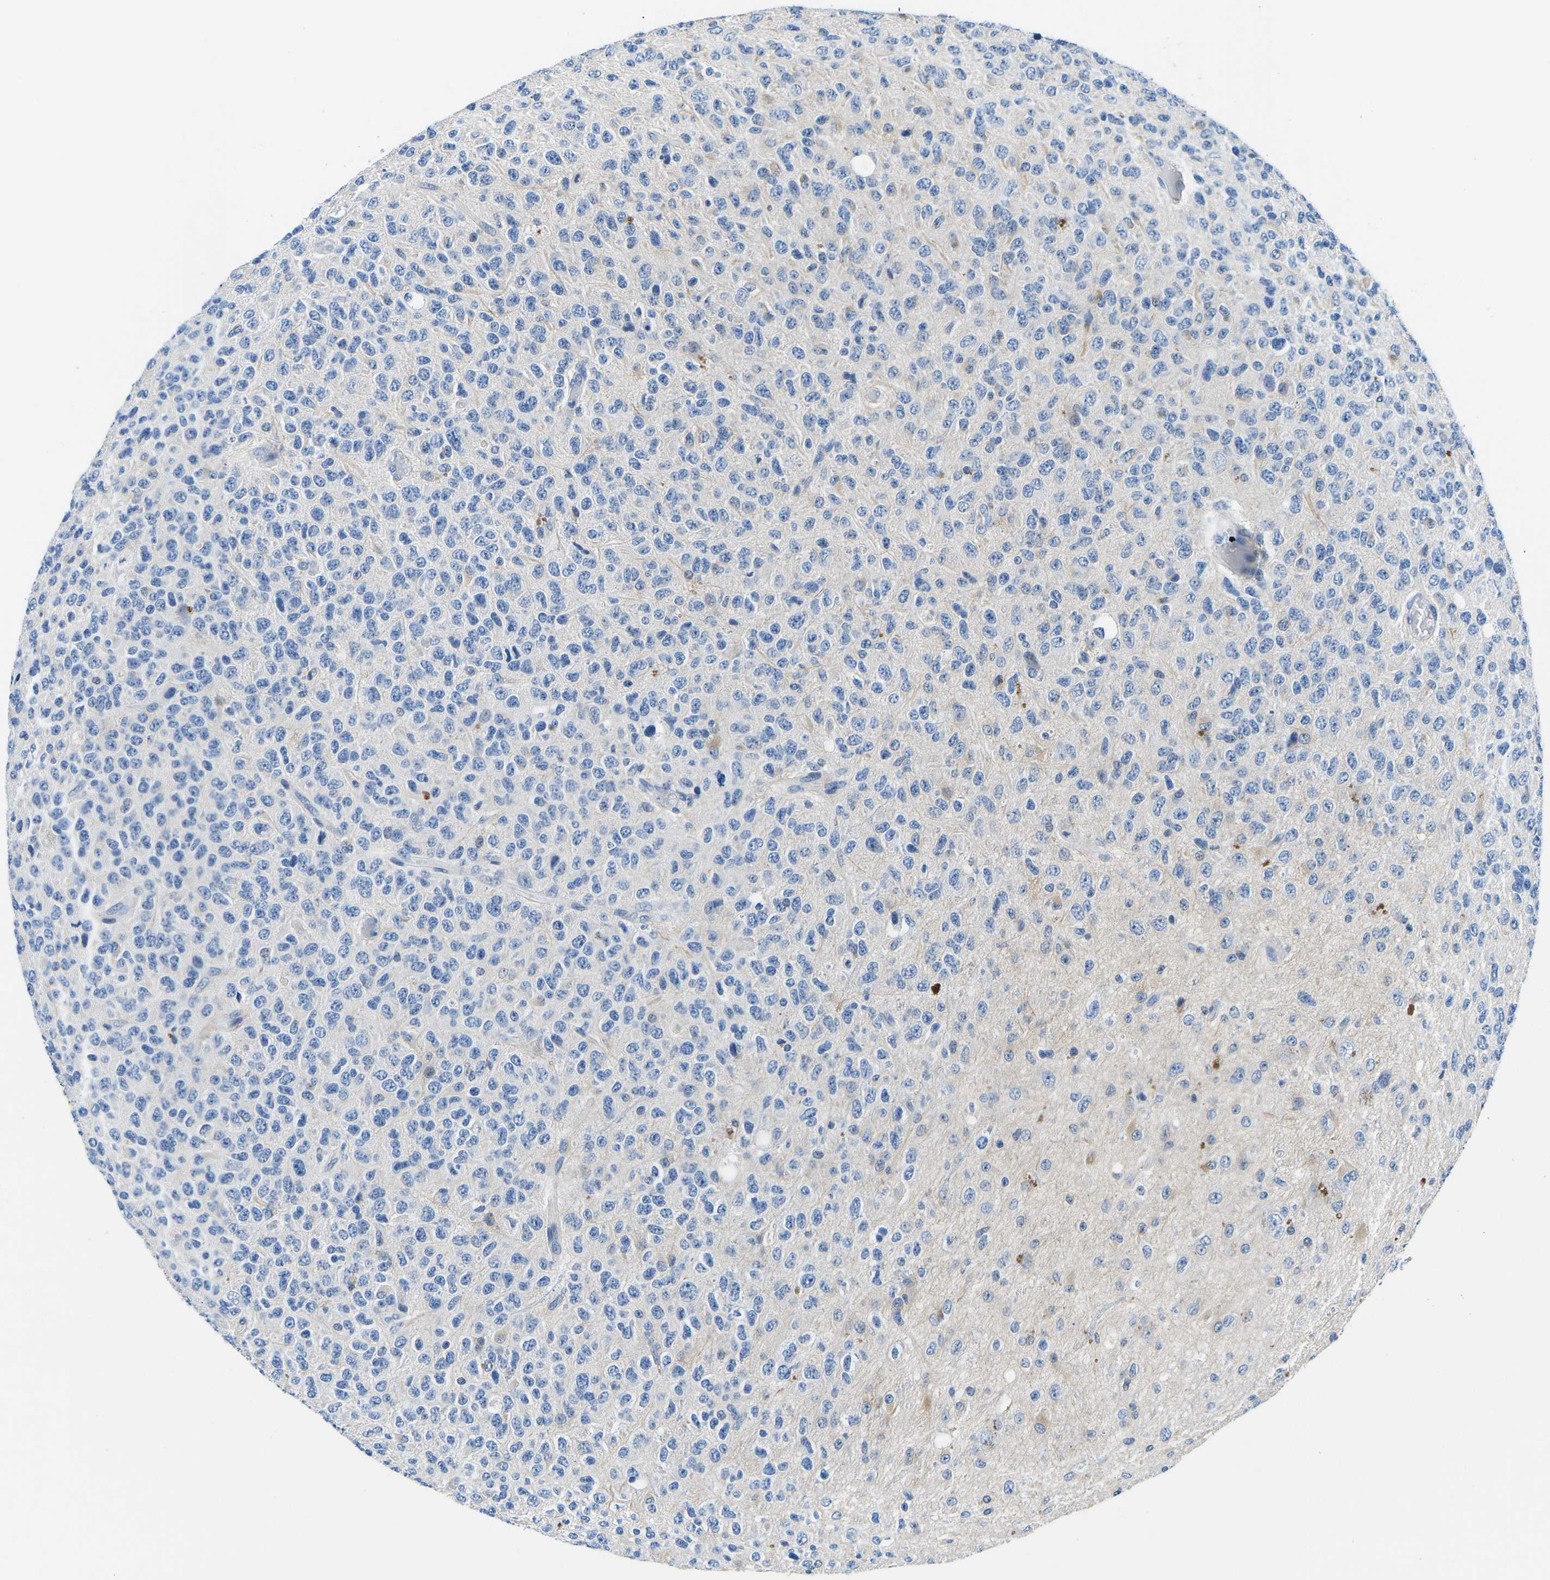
{"staining": {"intensity": "negative", "quantity": "none", "location": "none"}, "tissue": "glioma", "cell_type": "Tumor cells", "image_type": "cancer", "snomed": [{"axis": "morphology", "description": "Glioma, malignant, High grade"}, {"axis": "topography", "description": "pancreas cauda"}], "caption": "Glioma was stained to show a protein in brown. There is no significant expression in tumor cells.", "gene": "TM6SF1", "patient": {"sex": "male", "age": 60}}